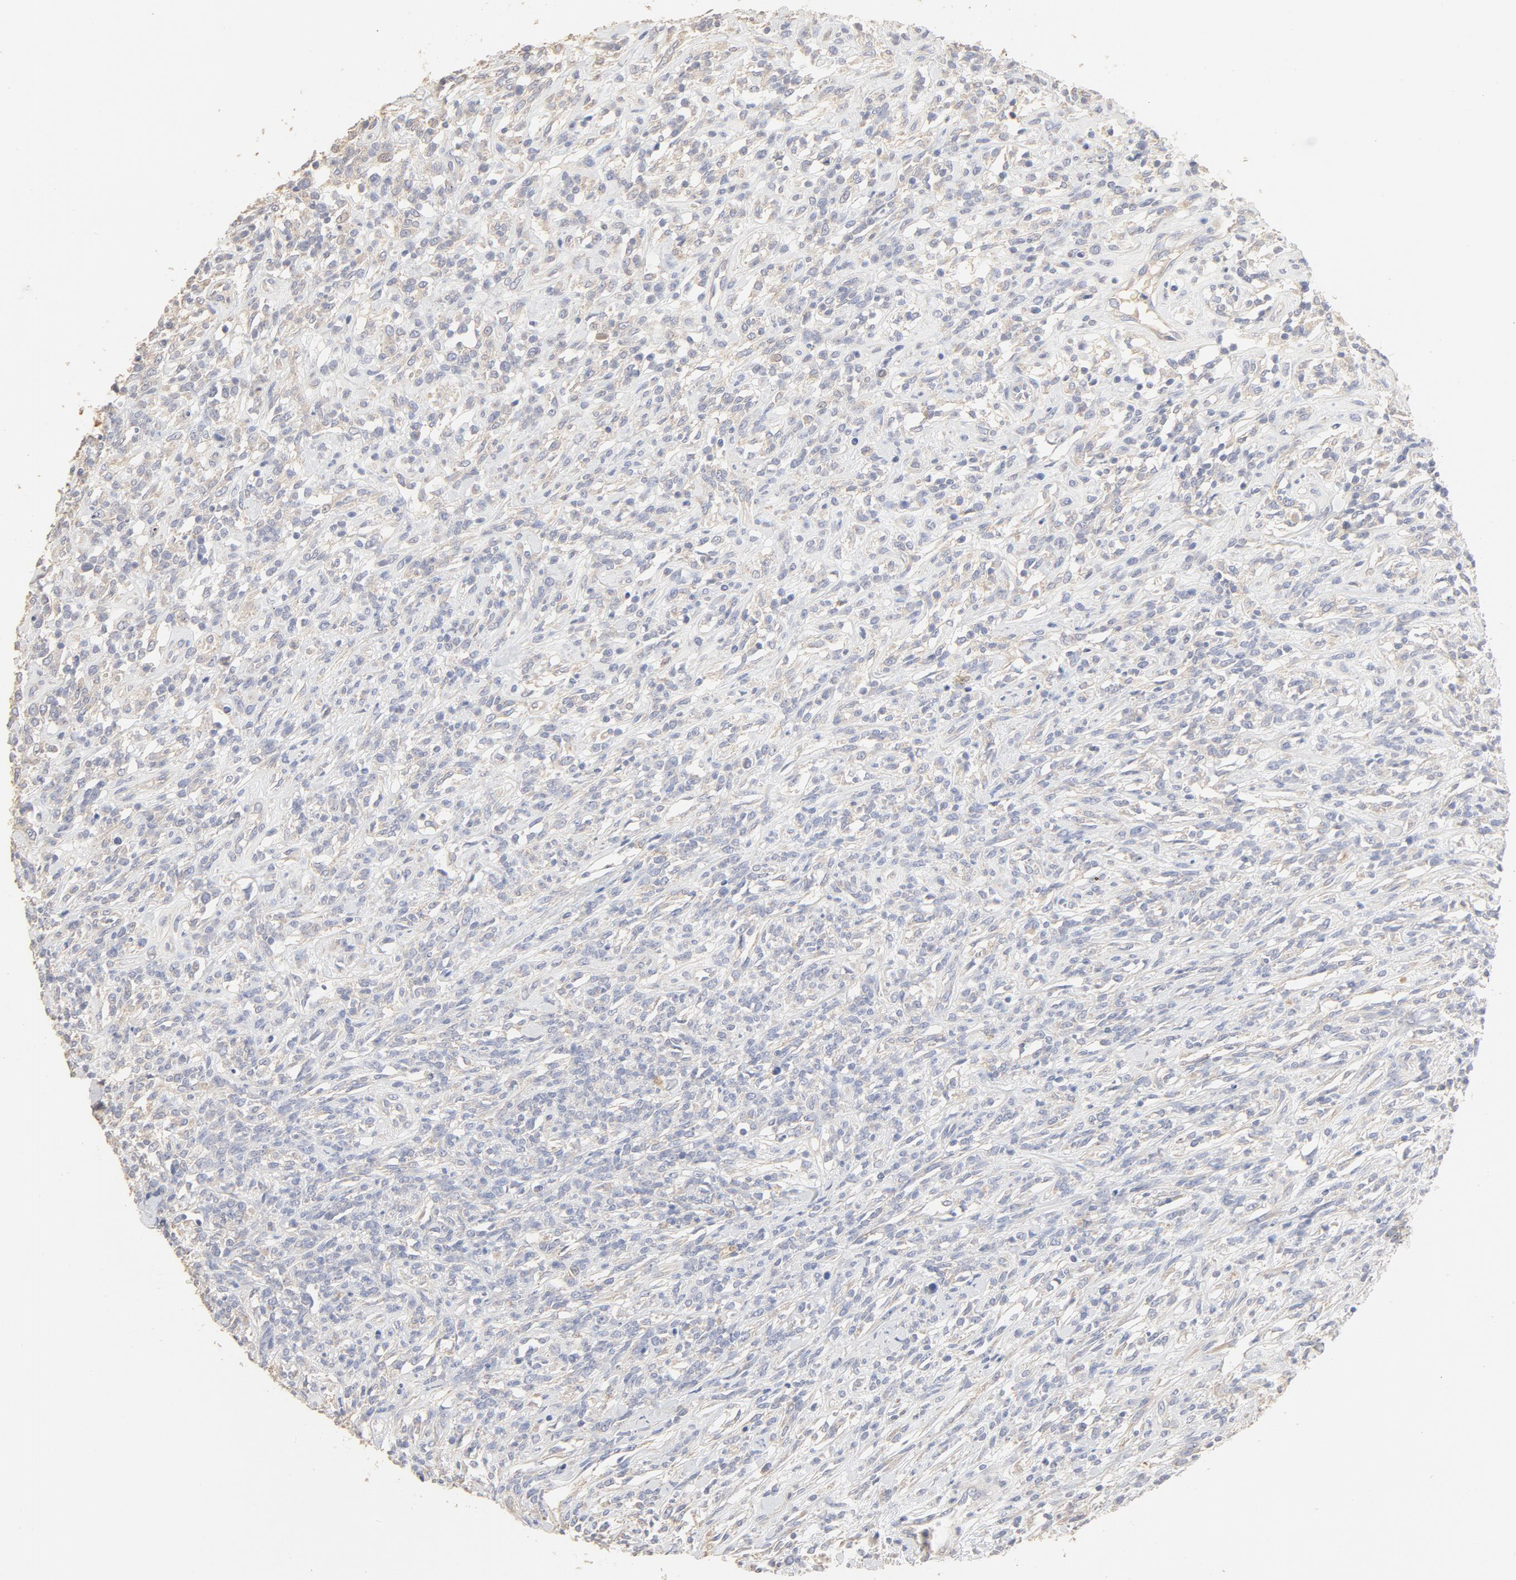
{"staining": {"intensity": "negative", "quantity": "none", "location": "none"}, "tissue": "lymphoma", "cell_type": "Tumor cells", "image_type": "cancer", "snomed": [{"axis": "morphology", "description": "Malignant lymphoma, non-Hodgkin's type, High grade"}, {"axis": "topography", "description": "Lymph node"}], "caption": "IHC of lymphoma demonstrates no expression in tumor cells.", "gene": "FCGBP", "patient": {"sex": "female", "age": 73}}